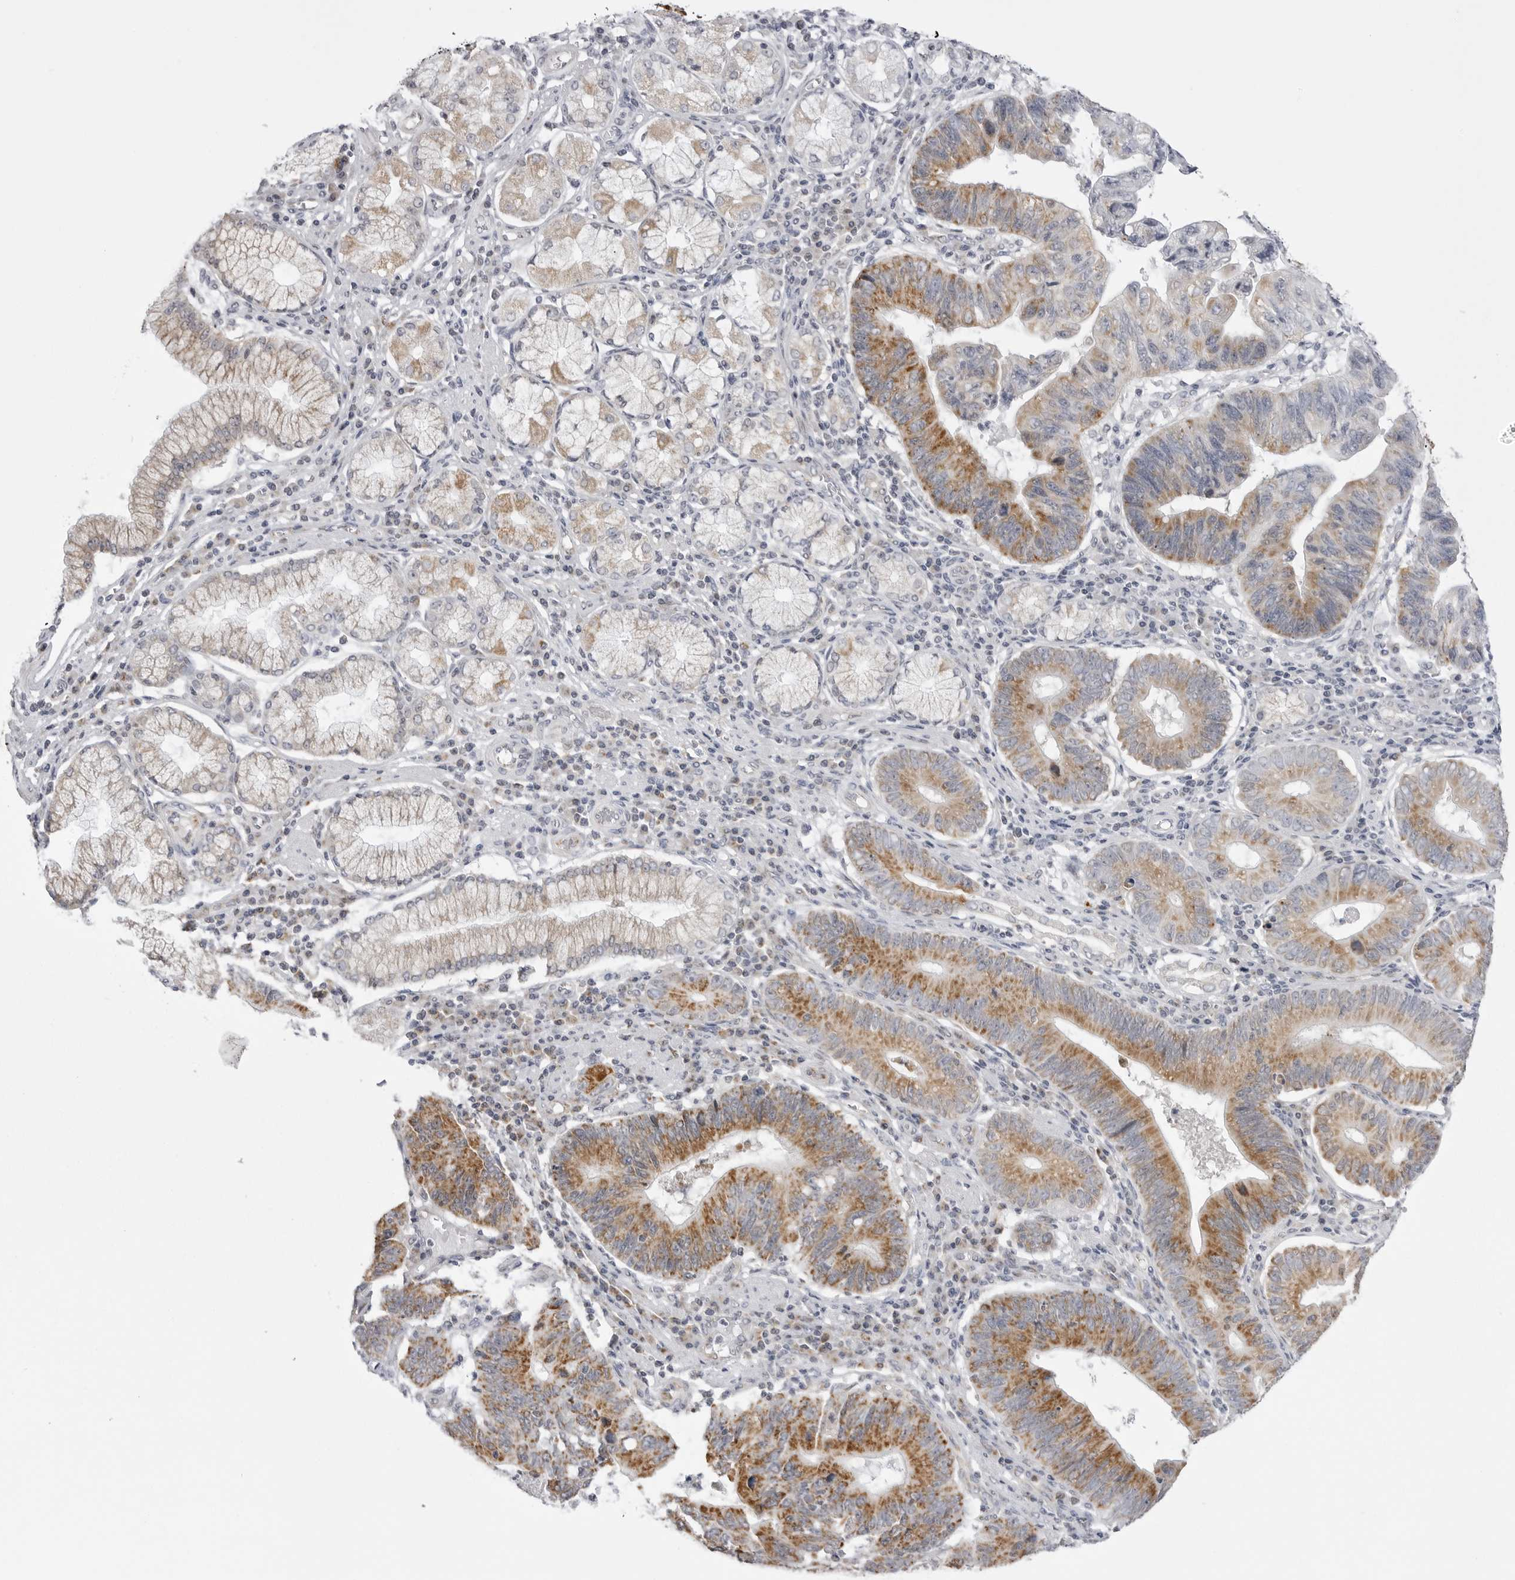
{"staining": {"intensity": "strong", "quantity": ">75%", "location": "cytoplasmic/membranous"}, "tissue": "stomach cancer", "cell_type": "Tumor cells", "image_type": "cancer", "snomed": [{"axis": "morphology", "description": "Adenocarcinoma, NOS"}, {"axis": "topography", "description": "Stomach"}], "caption": "Adenocarcinoma (stomach) tissue reveals strong cytoplasmic/membranous expression in approximately >75% of tumor cells The staining was performed using DAB, with brown indicating positive protein expression. Nuclei are stained blue with hematoxylin.", "gene": "TUFM", "patient": {"sex": "male", "age": 59}}